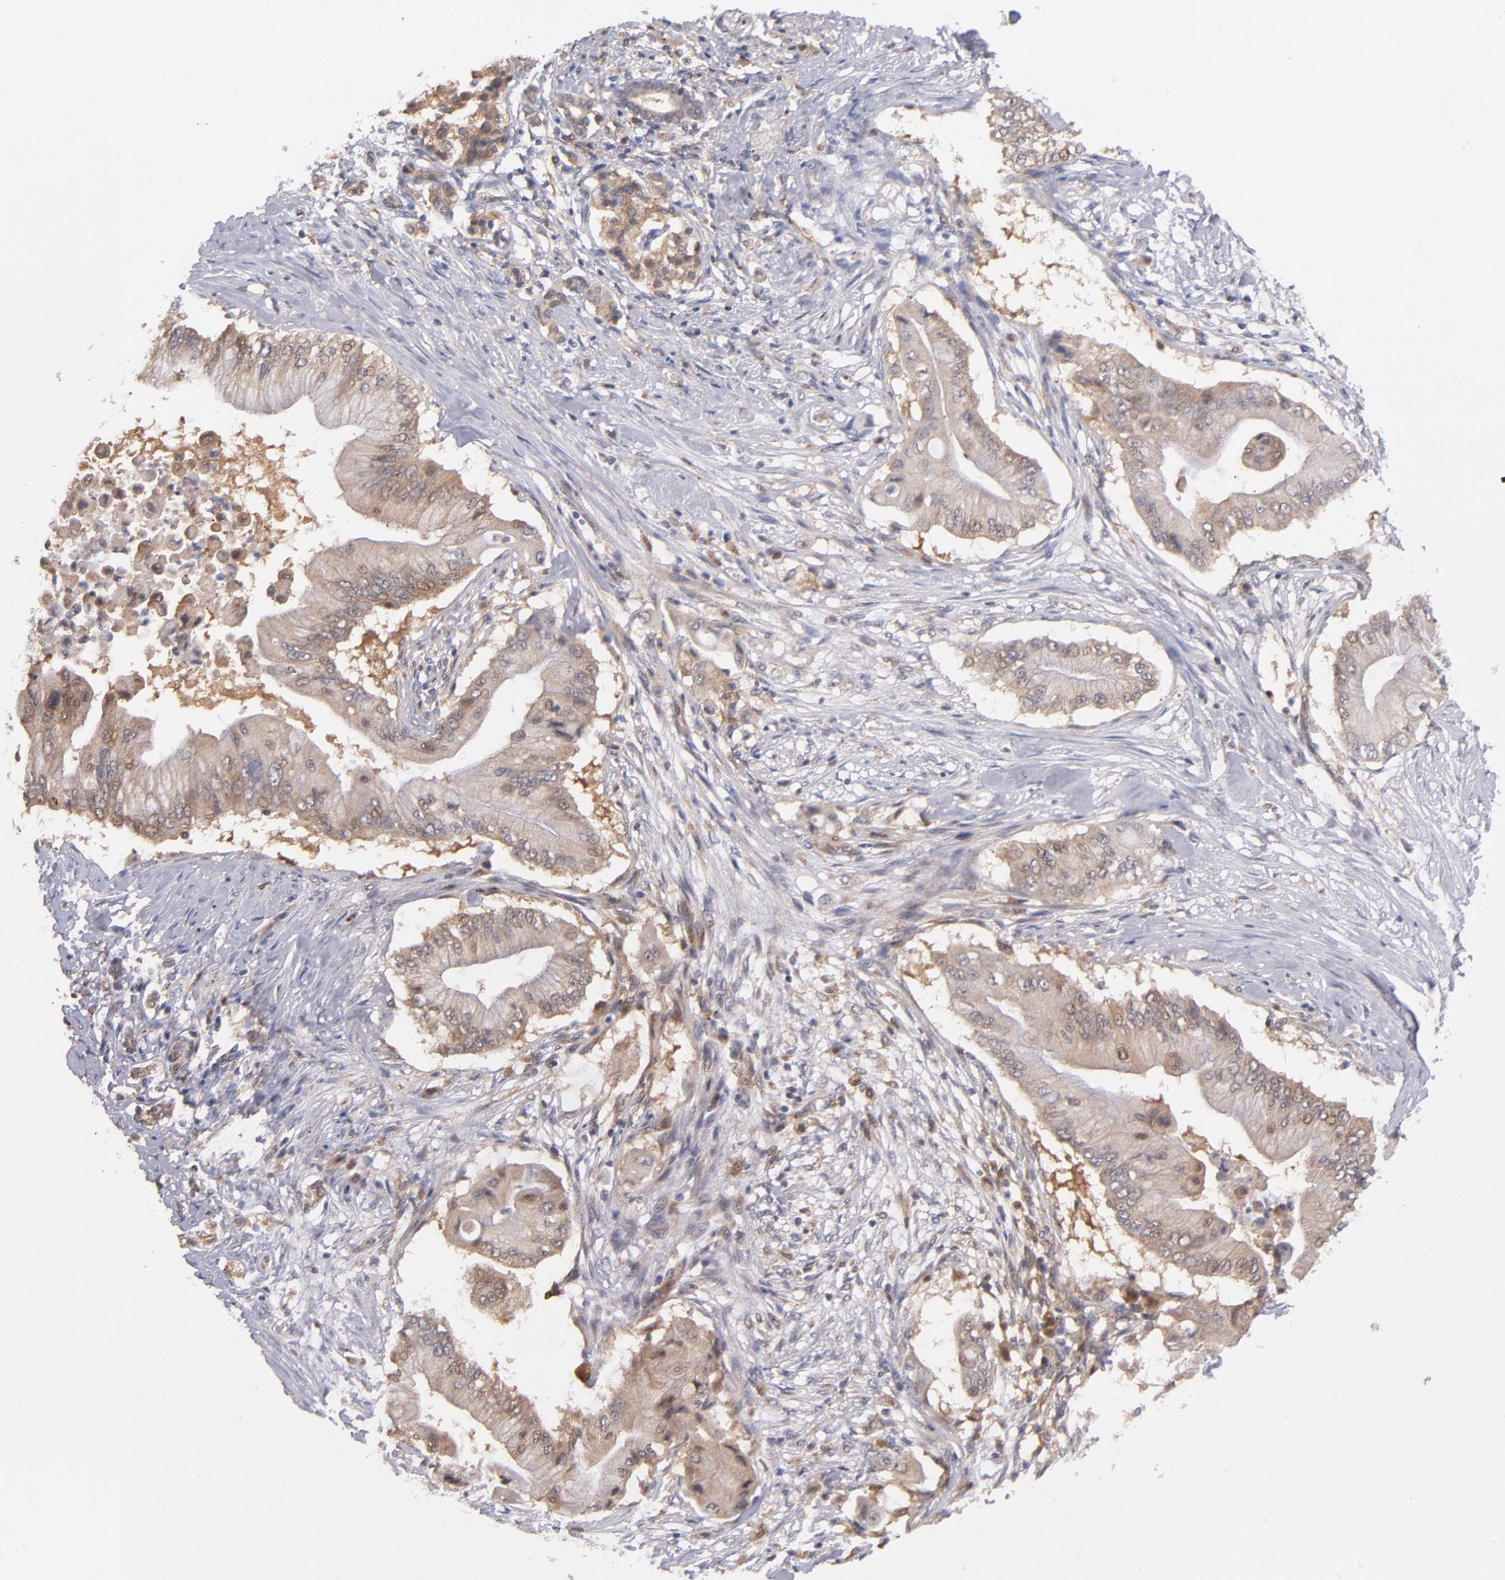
{"staining": {"intensity": "moderate", "quantity": ">75%", "location": "cytoplasmic/membranous"}, "tissue": "pancreatic cancer", "cell_type": "Tumor cells", "image_type": "cancer", "snomed": [{"axis": "morphology", "description": "Adenocarcinoma, NOS"}, {"axis": "topography", "description": "Pancreas"}], "caption": "An IHC image of neoplastic tissue is shown. Protein staining in brown labels moderate cytoplasmic/membranous positivity in pancreatic cancer within tumor cells.", "gene": "GMFG", "patient": {"sex": "male", "age": 62}}